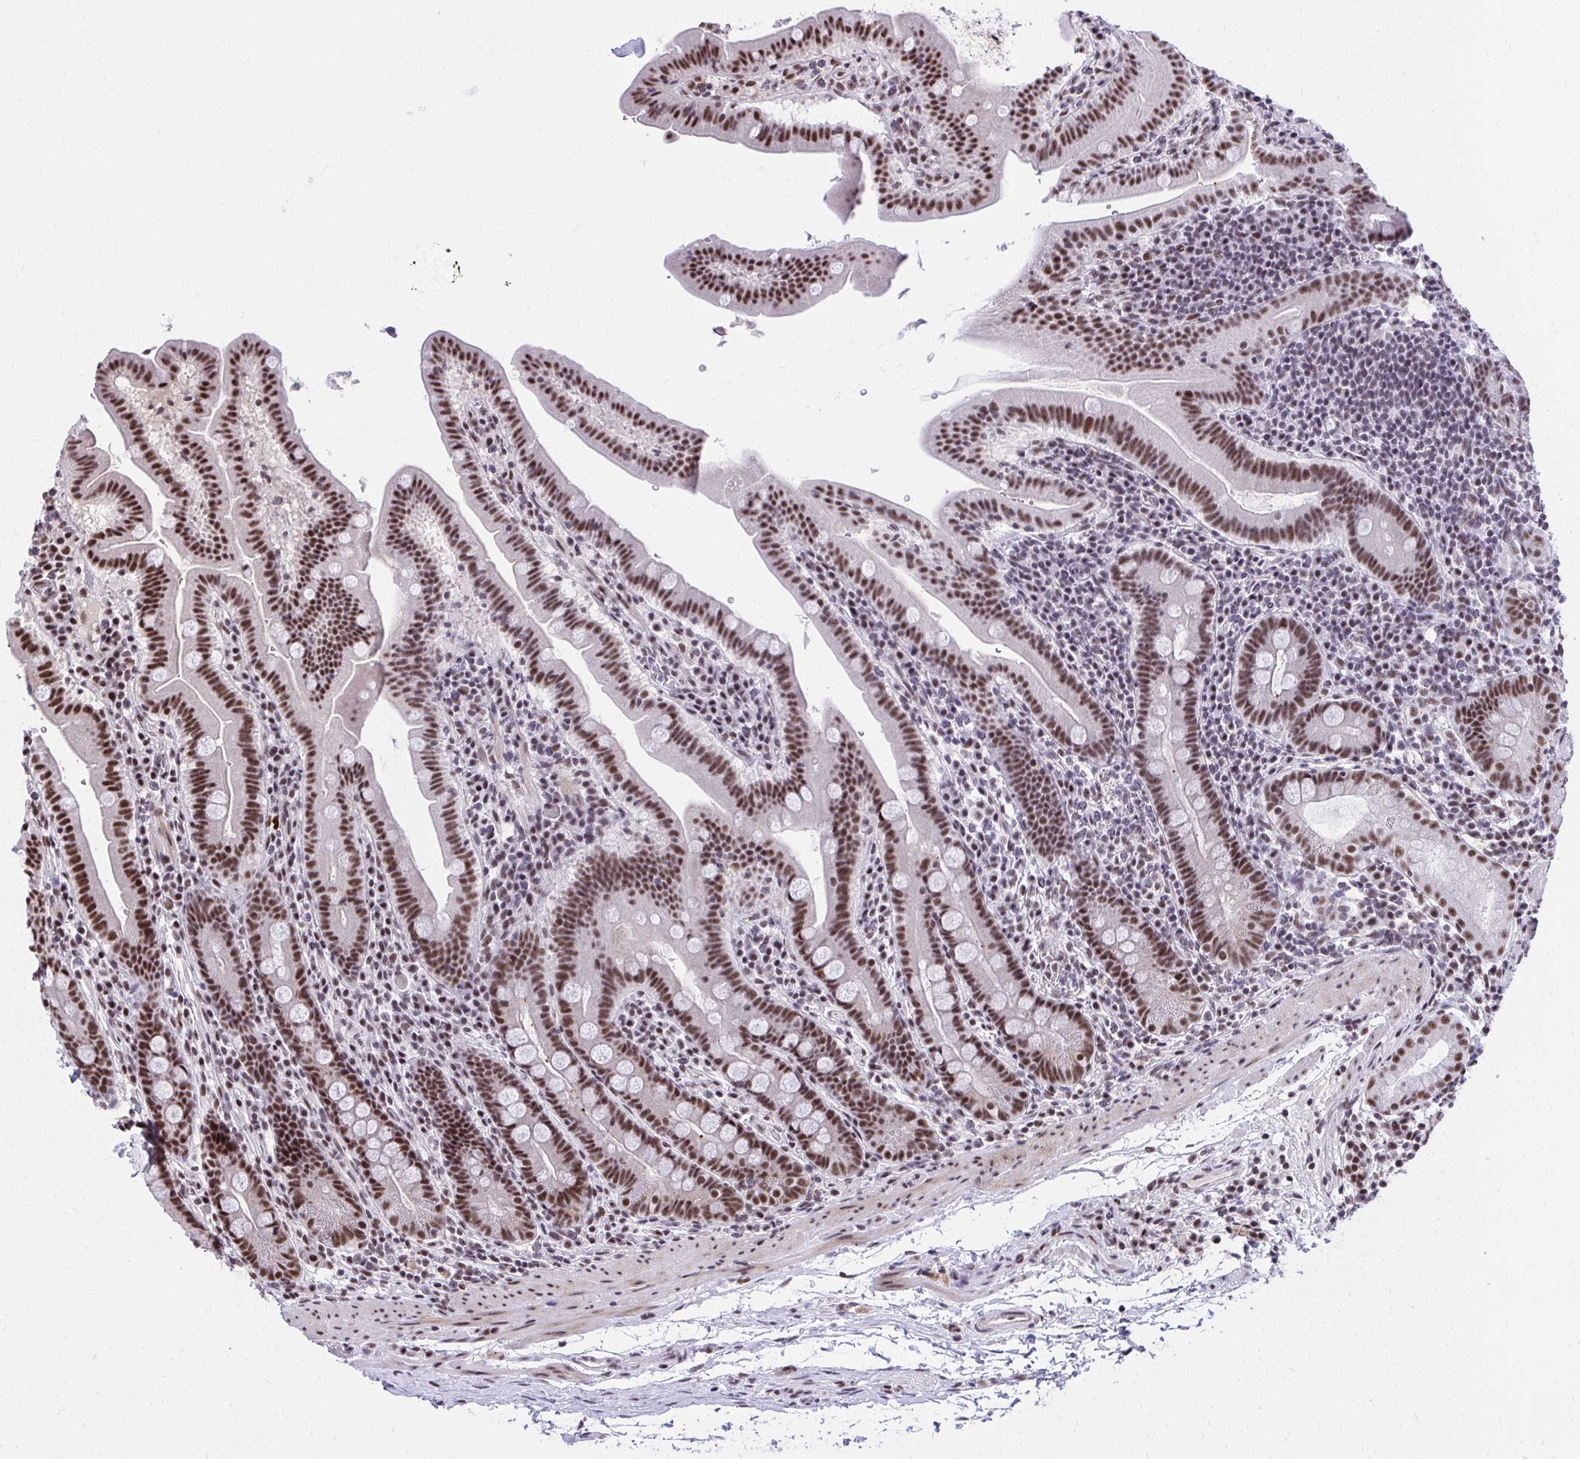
{"staining": {"intensity": "moderate", "quantity": ">75%", "location": "nuclear"}, "tissue": "small intestine", "cell_type": "Glandular cells", "image_type": "normal", "snomed": [{"axis": "morphology", "description": "Normal tissue, NOS"}, {"axis": "topography", "description": "Small intestine"}], "caption": "Immunohistochemical staining of normal human small intestine demonstrates moderate nuclear protein staining in approximately >75% of glandular cells.", "gene": "SYNE4", "patient": {"sex": "male", "age": 26}}